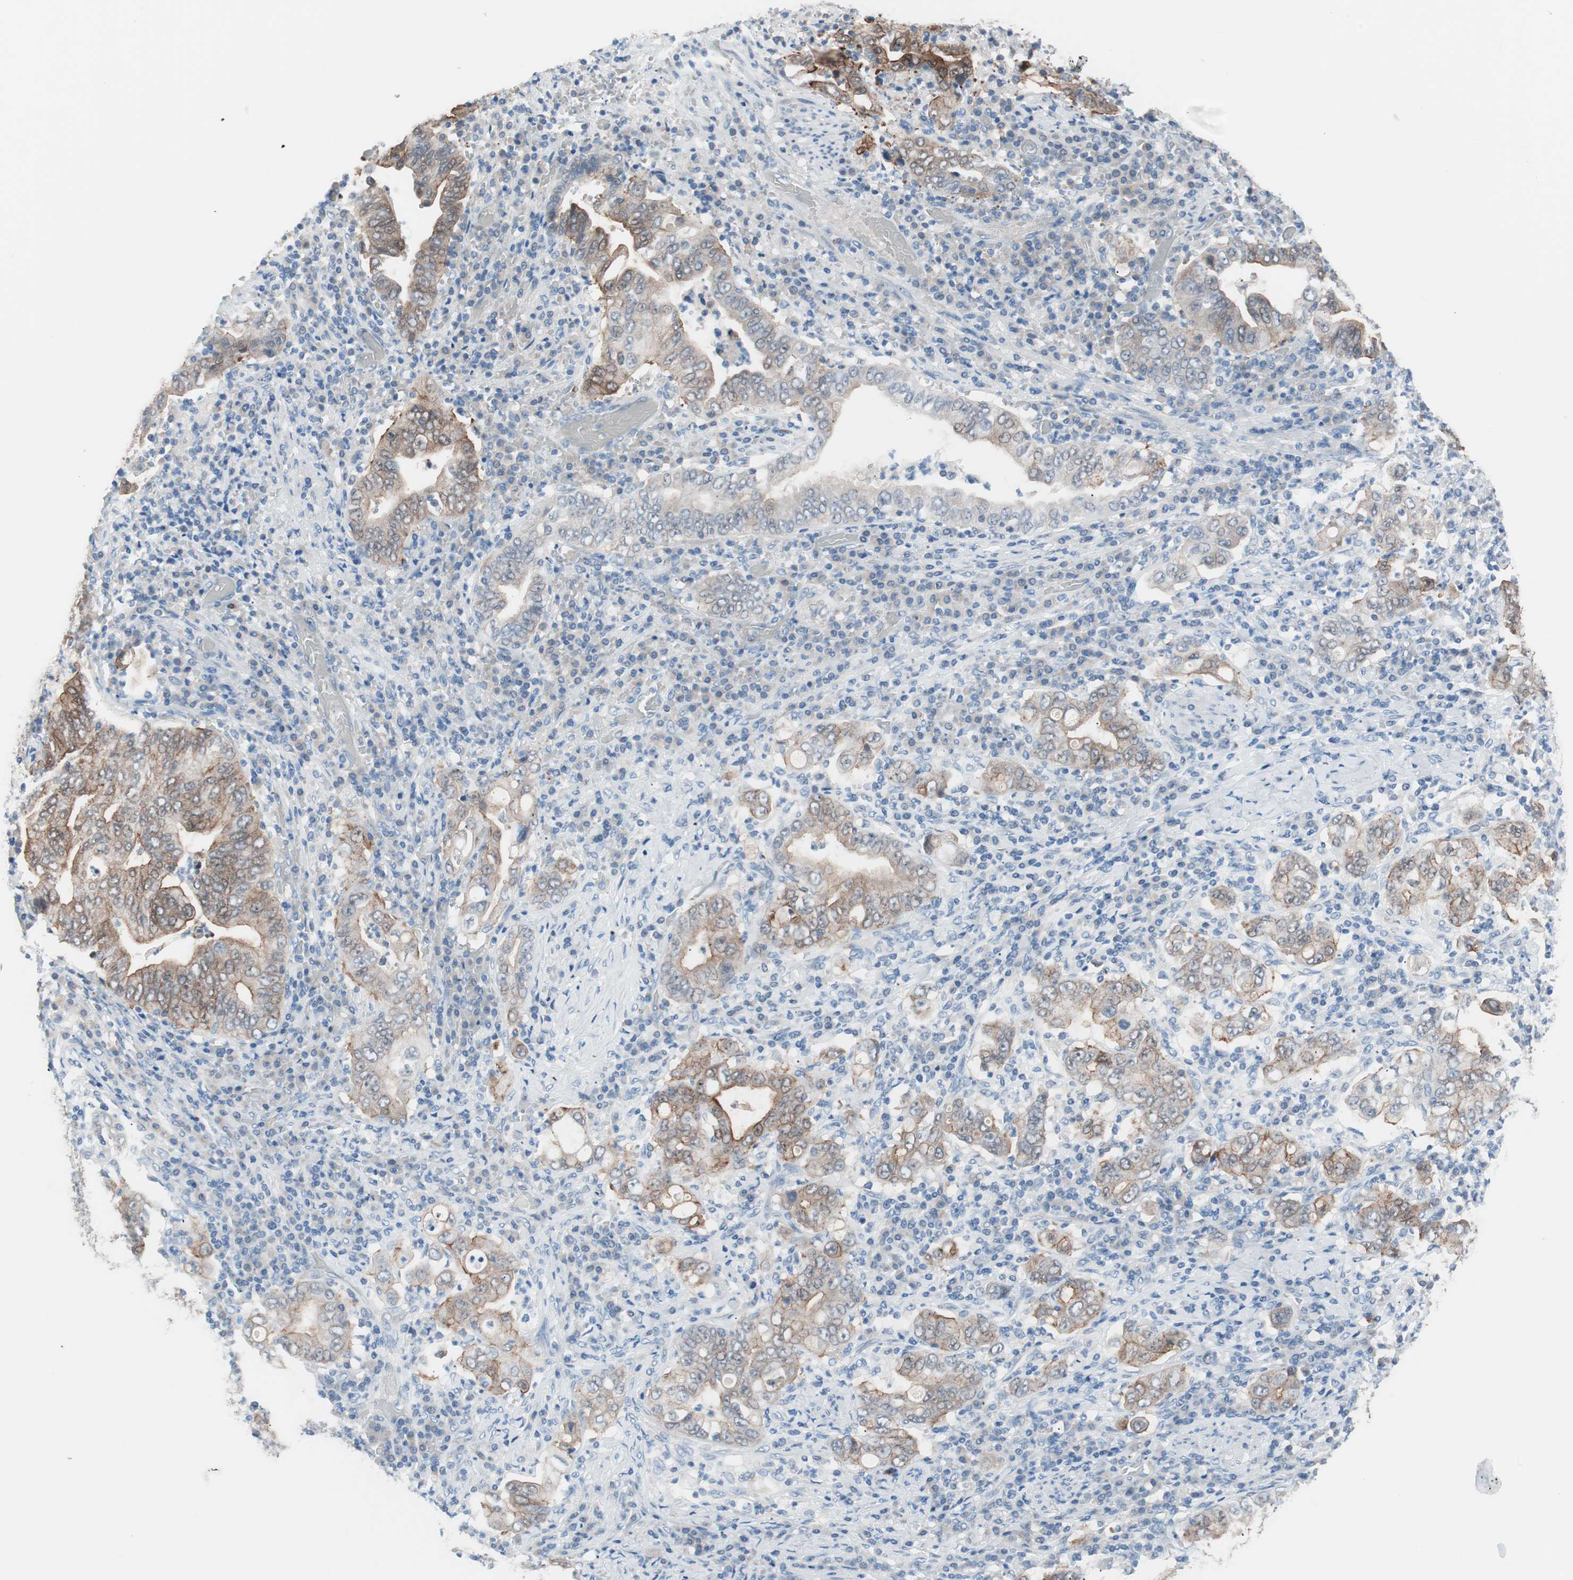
{"staining": {"intensity": "moderate", "quantity": ">75%", "location": "cytoplasmic/membranous"}, "tissue": "stomach cancer", "cell_type": "Tumor cells", "image_type": "cancer", "snomed": [{"axis": "morphology", "description": "Normal tissue, NOS"}, {"axis": "morphology", "description": "Adenocarcinoma, NOS"}, {"axis": "topography", "description": "Esophagus"}, {"axis": "topography", "description": "Stomach, upper"}, {"axis": "topography", "description": "Peripheral nerve tissue"}], "caption": "Human stomach cancer stained with a protein marker exhibits moderate staining in tumor cells.", "gene": "VIL1", "patient": {"sex": "male", "age": 62}}